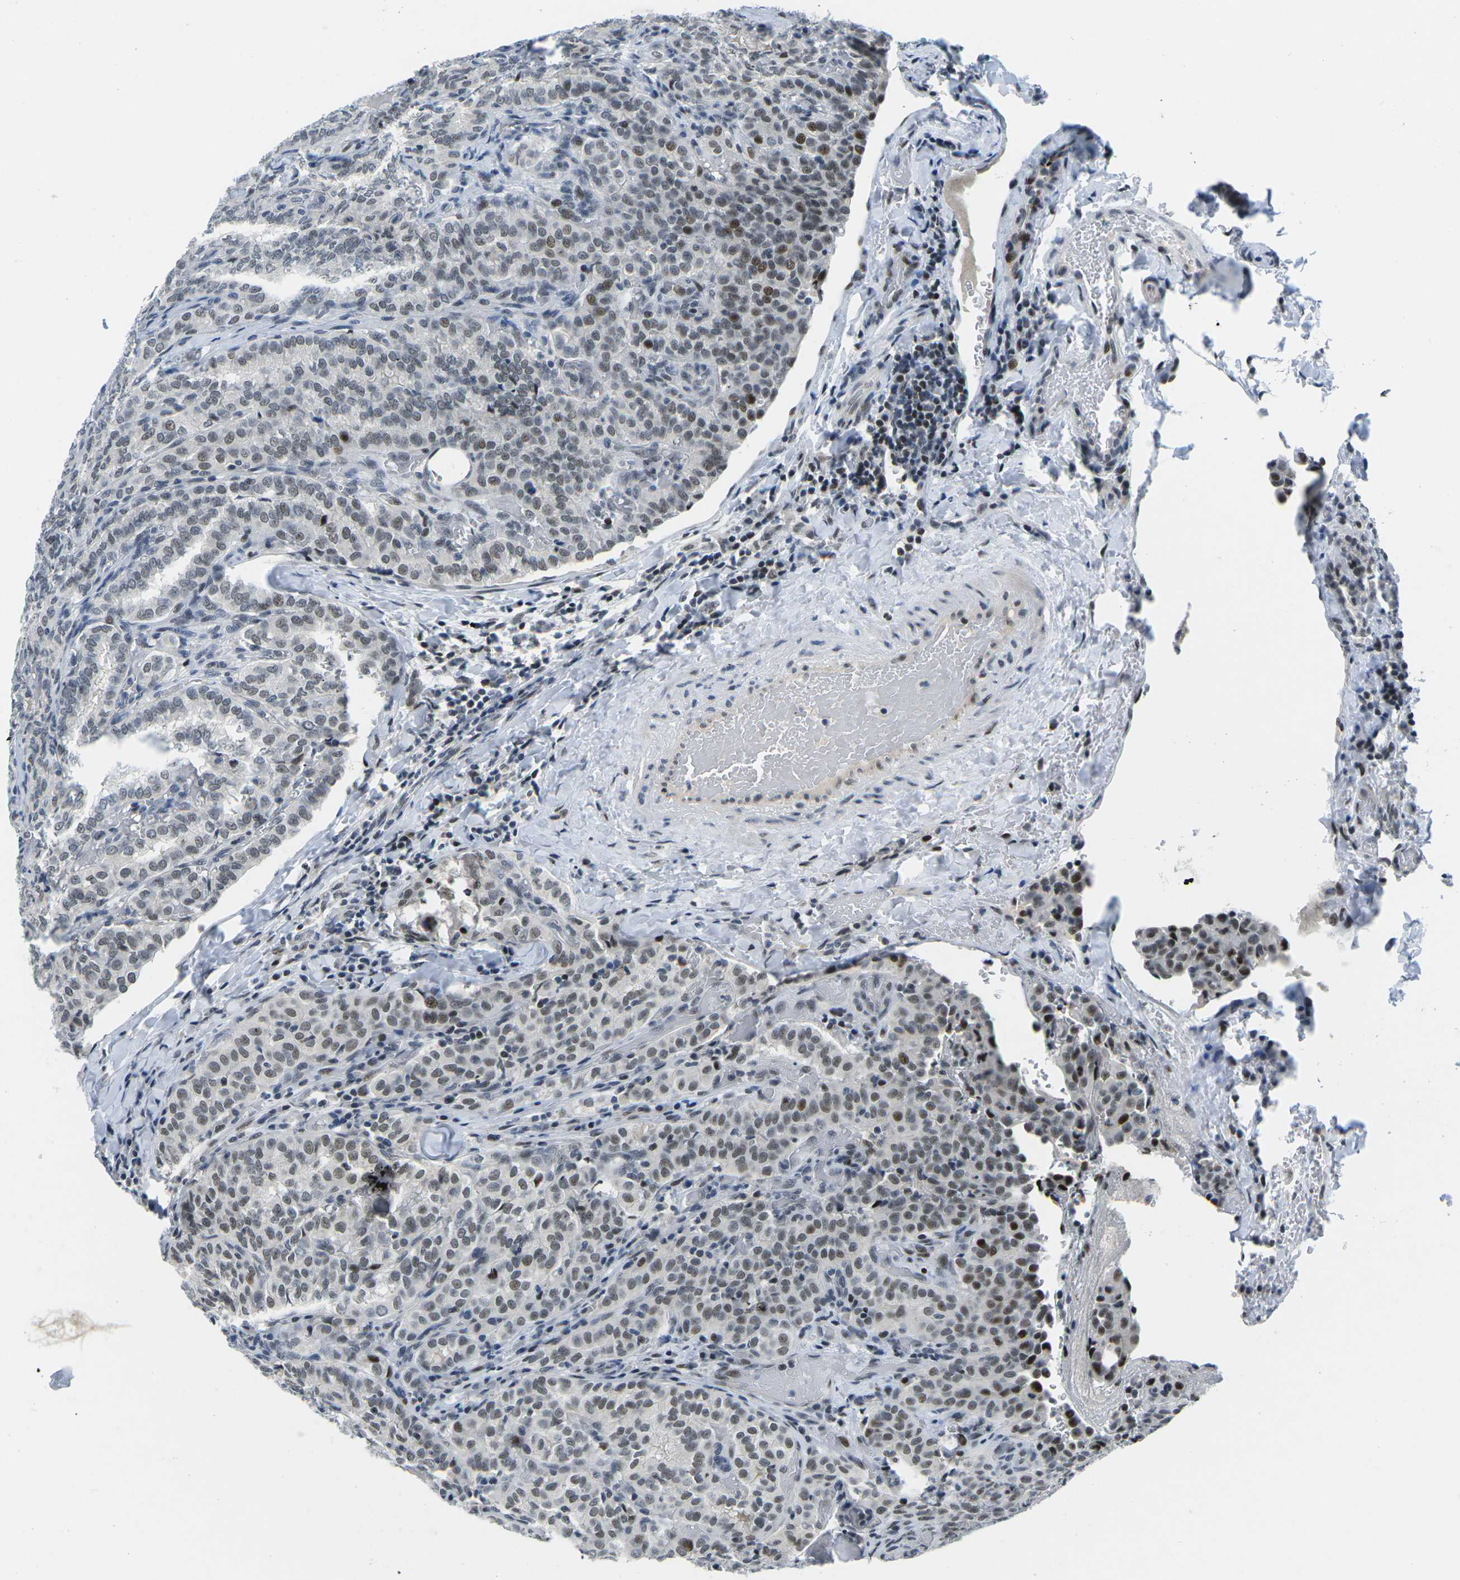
{"staining": {"intensity": "moderate", "quantity": "25%-75%", "location": "nuclear"}, "tissue": "thyroid cancer", "cell_type": "Tumor cells", "image_type": "cancer", "snomed": [{"axis": "morphology", "description": "Normal tissue, NOS"}, {"axis": "morphology", "description": "Papillary adenocarcinoma, NOS"}, {"axis": "topography", "description": "Thyroid gland"}], "caption": "IHC (DAB (3,3'-diaminobenzidine)) staining of human thyroid papillary adenocarcinoma exhibits moderate nuclear protein expression in approximately 25%-75% of tumor cells.", "gene": "PRPF8", "patient": {"sex": "female", "age": 30}}